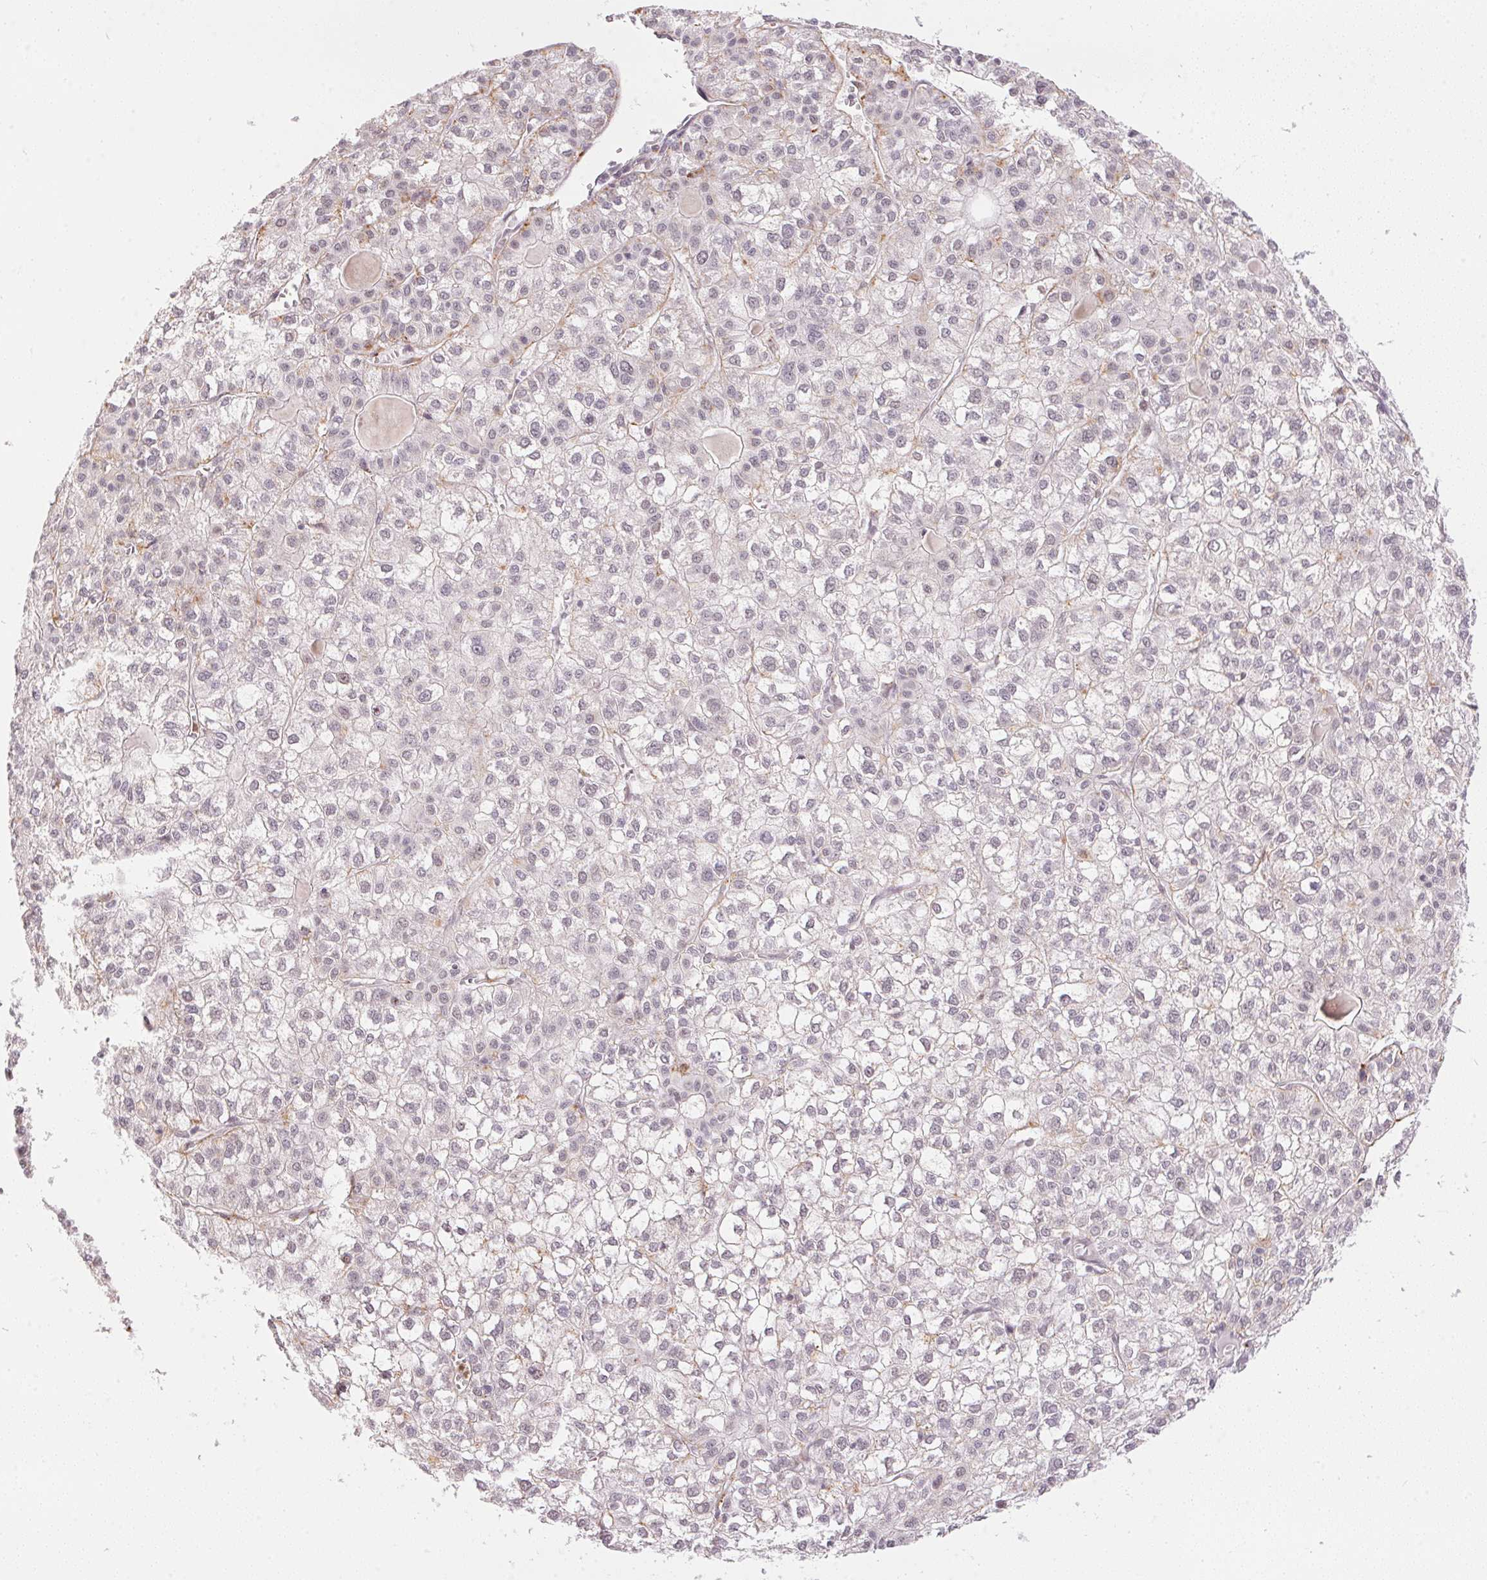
{"staining": {"intensity": "weak", "quantity": "<25%", "location": "cytoplasmic/membranous"}, "tissue": "liver cancer", "cell_type": "Tumor cells", "image_type": "cancer", "snomed": [{"axis": "morphology", "description": "Carcinoma, Hepatocellular, NOS"}, {"axis": "topography", "description": "Liver"}], "caption": "There is no significant staining in tumor cells of hepatocellular carcinoma (liver).", "gene": "NFE2L1", "patient": {"sex": "female", "age": 43}}